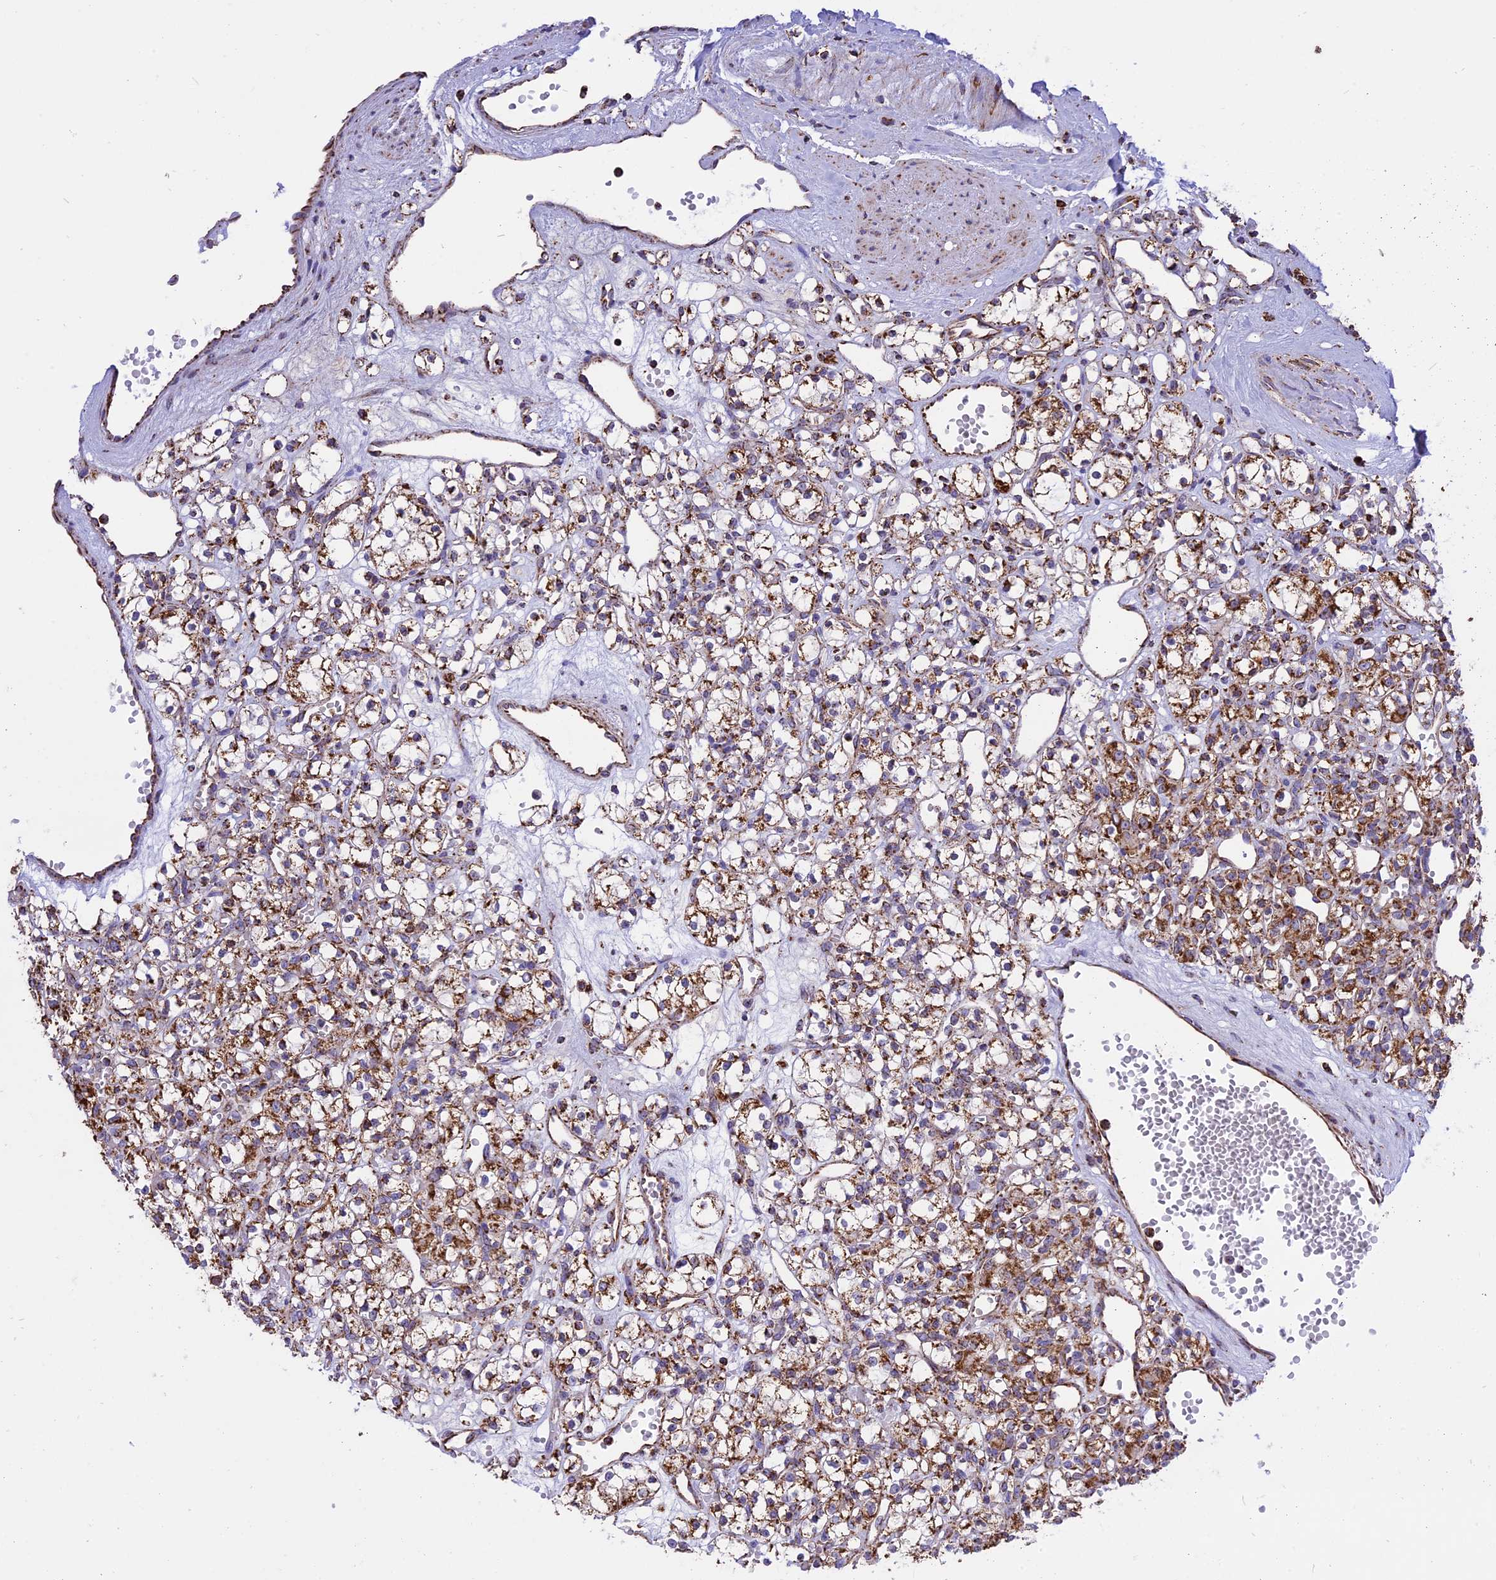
{"staining": {"intensity": "strong", "quantity": "25%-75%", "location": "cytoplasmic/membranous"}, "tissue": "renal cancer", "cell_type": "Tumor cells", "image_type": "cancer", "snomed": [{"axis": "morphology", "description": "Adenocarcinoma, NOS"}, {"axis": "topography", "description": "Kidney"}], "caption": "Strong cytoplasmic/membranous staining is appreciated in approximately 25%-75% of tumor cells in renal adenocarcinoma.", "gene": "TTC4", "patient": {"sex": "female", "age": 59}}